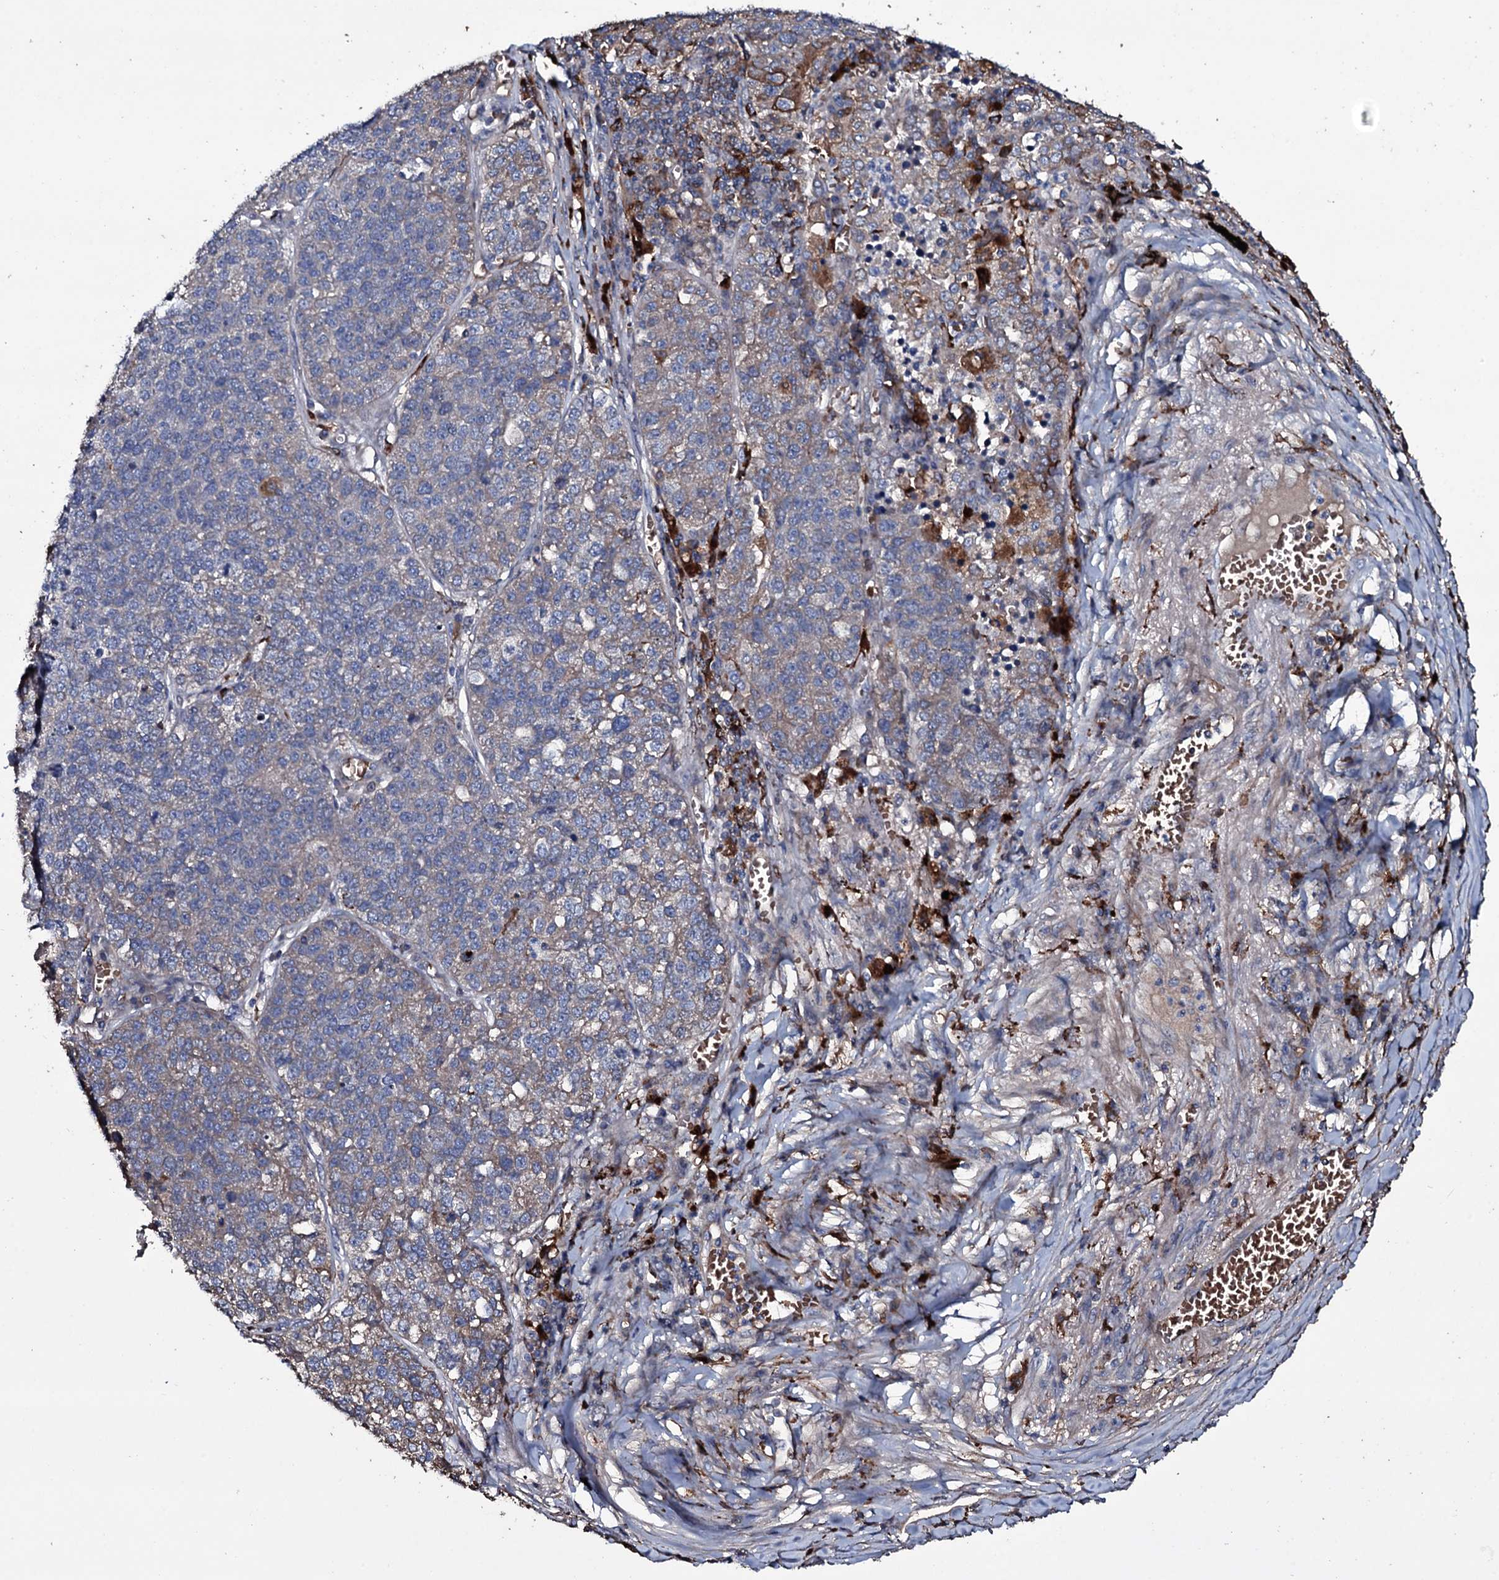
{"staining": {"intensity": "moderate", "quantity": "<25%", "location": "cytoplasmic/membranous"}, "tissue": "lung cancer", "cell_type": "Tumor cells", "image_type": "cancer", "snomed": [{"axis": "morphology", "description": "Adenocarcinoma, NOS"}, {"axis": "topography", "description": "Lung"}], "caption": "A high-resolution photomicrograph shows immunohistochemistry (IHC) staining of lung adenocarcinoma, which shows moderate cytoplasmic/membranous expression in about <25% of tumor cells. Immunohistochemistry stains the protein in brown and the nuclei are stained blue.", "gene": "ZSWIM8", "patient": {"sex": "male", "age": 49}}